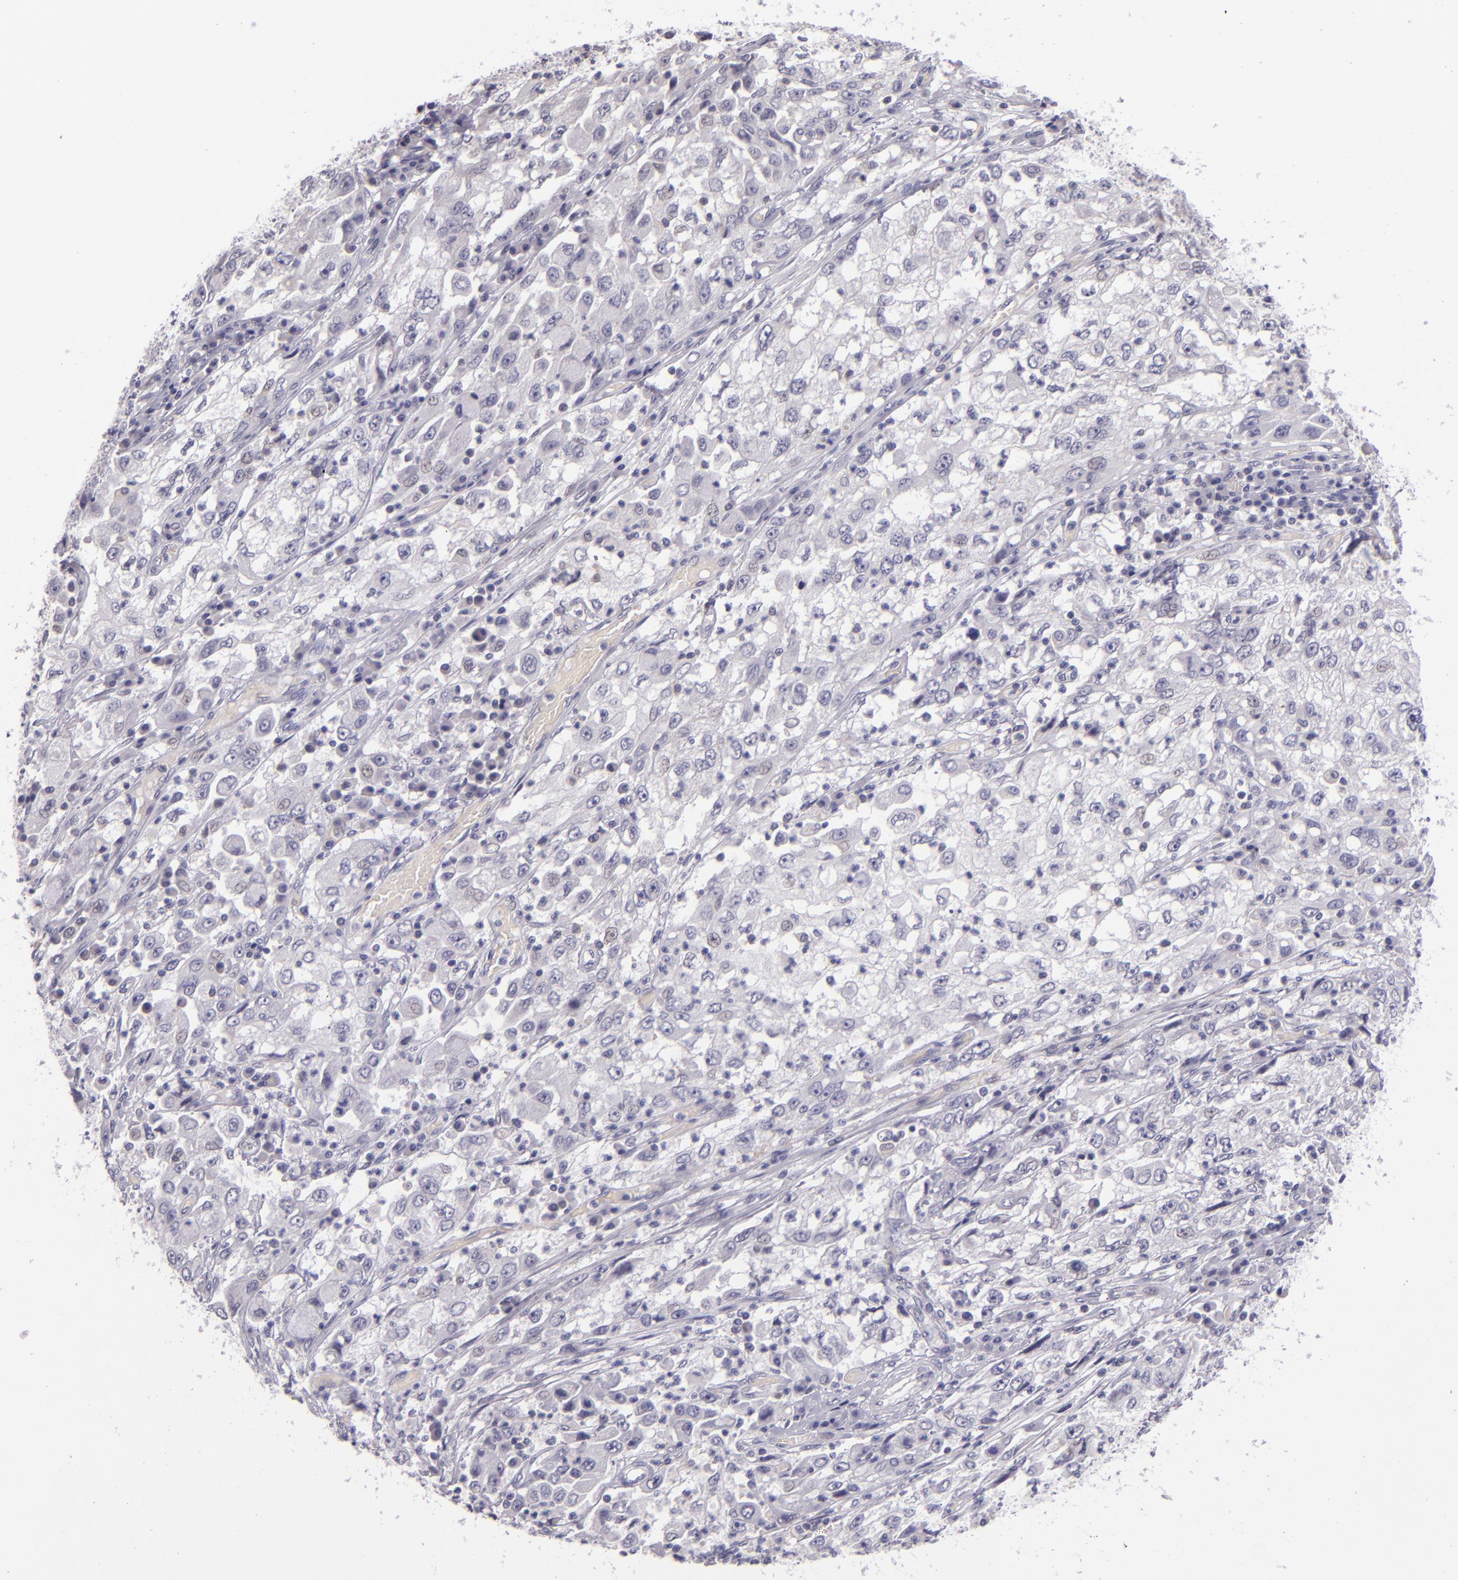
{"staining": {"intensity": "negative", "quantity": "none", "location": "none"}, "tissue": "cervical cancer", "cell_type": "Tumor cells", "image_type": "cancer", "snomed": [{"axis": "morphology", "description": "Squamous cell carcinoma, NOS"}, {"axis": "topography", "description": "Cervix"}], "caption": "This is an IHC micrograph of human squamous cell carcinoma (cervical). There is no positivity in tumor cells.", "gene": "SNCB", "patient": {"sex": "female", "age": 36}}